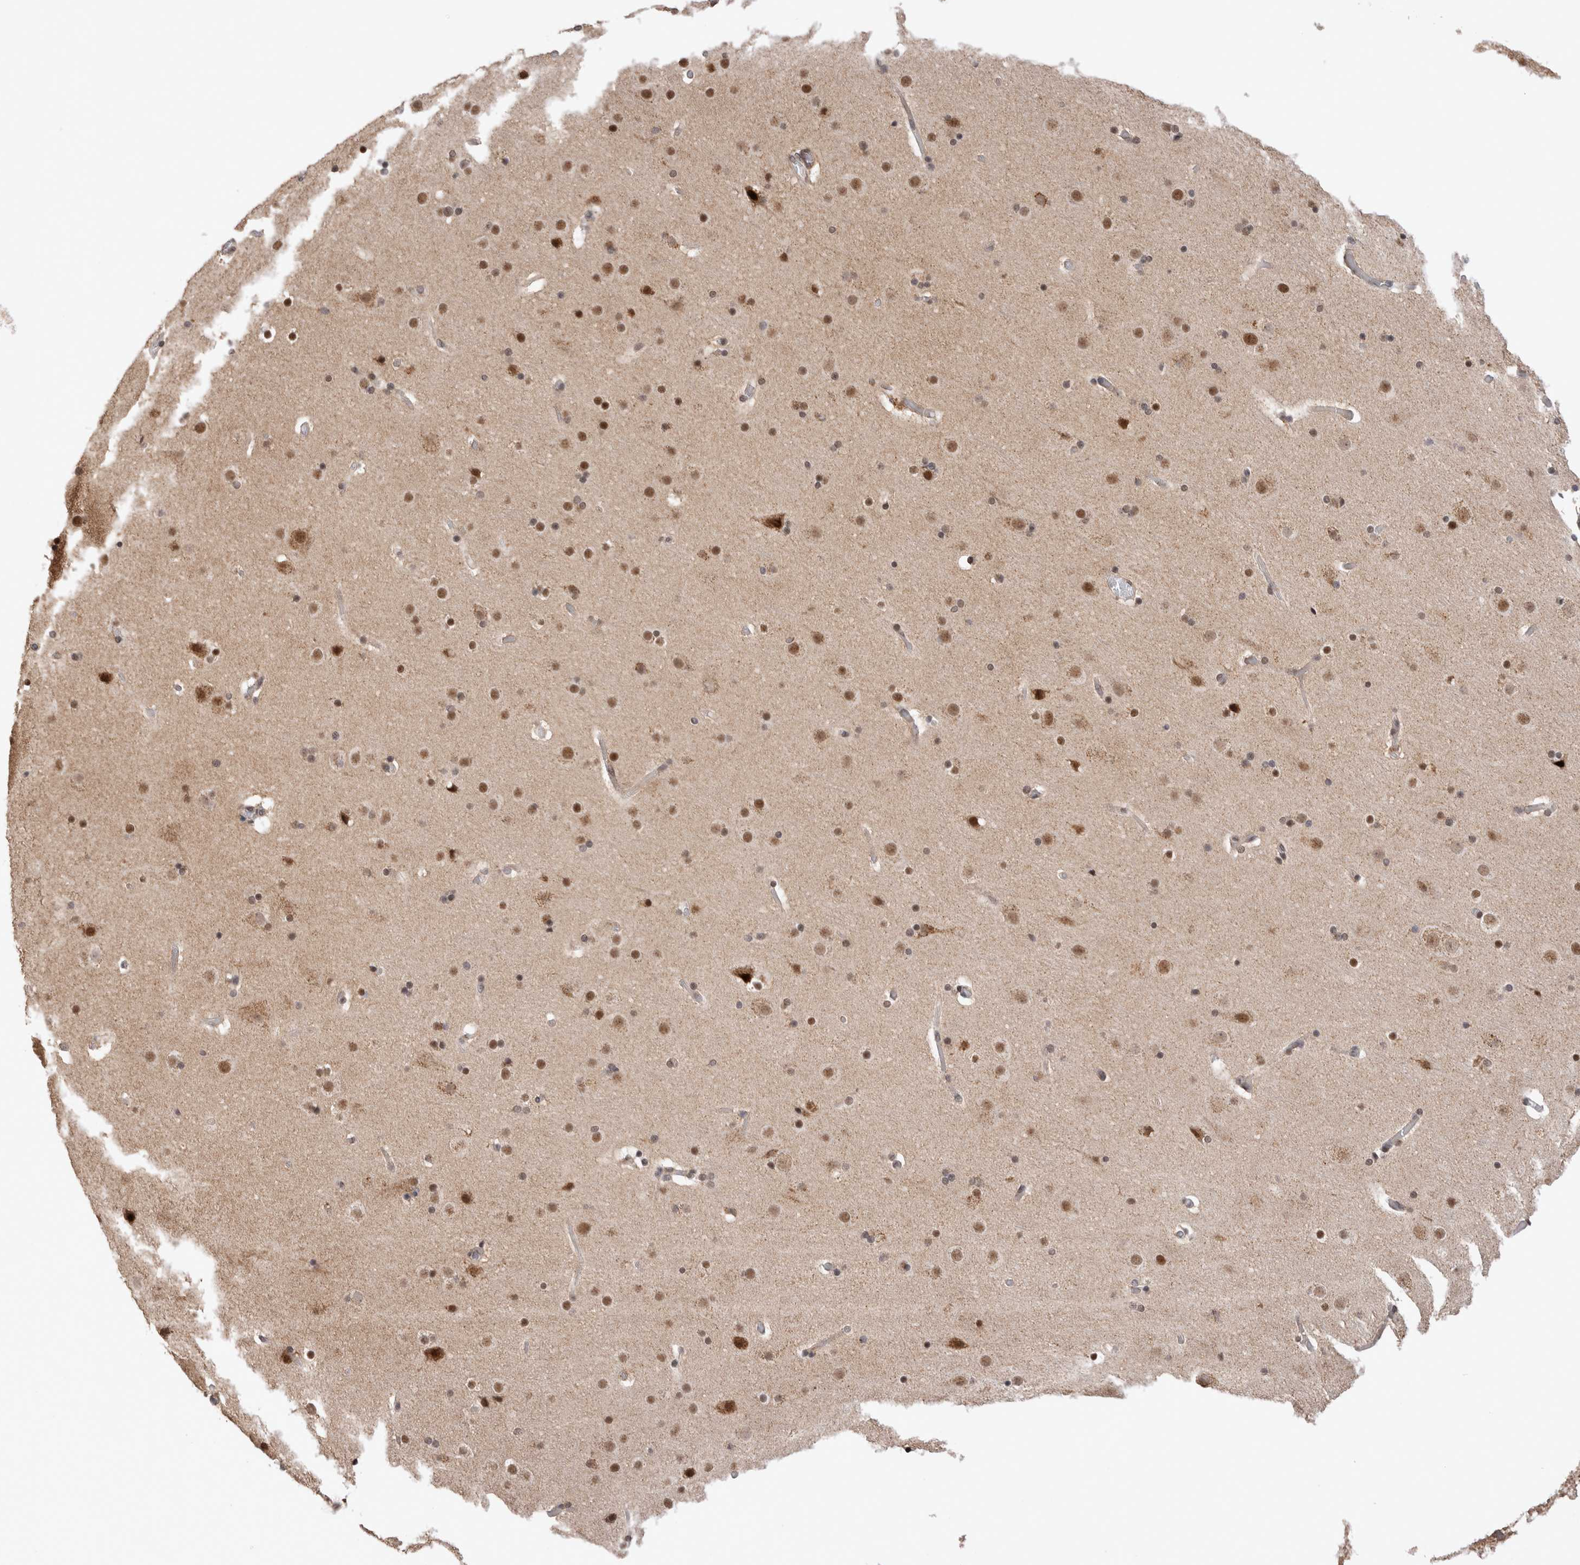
{"staining": {"intensity": "weak", "quantity": ">75%", "location": "cytoplasmic/membranous,nuclear"}, "tissue": "cerebral cortex", "cell_type": "Endothelial cells", "image_type": "normal", "snomed": [{"axis": "morphology", "description": "Normal tissue, NOS"}, {"axis": "topography", "description": "Cerebral cortex"}], "caption": "Immunohistochemistry of benign human cerebral cortex shows low levels of weak cytoplasmic/membranous,nuclear expression in approximately >75% of endothelial cells. The staining was performed using DAB to visualize the protein expression in brown, while the nuclei were stained in blue with hematoxylin (Magnification: 20x).", "gene": "TMEM65", "patient": {"sex": "male", "age": 57}}